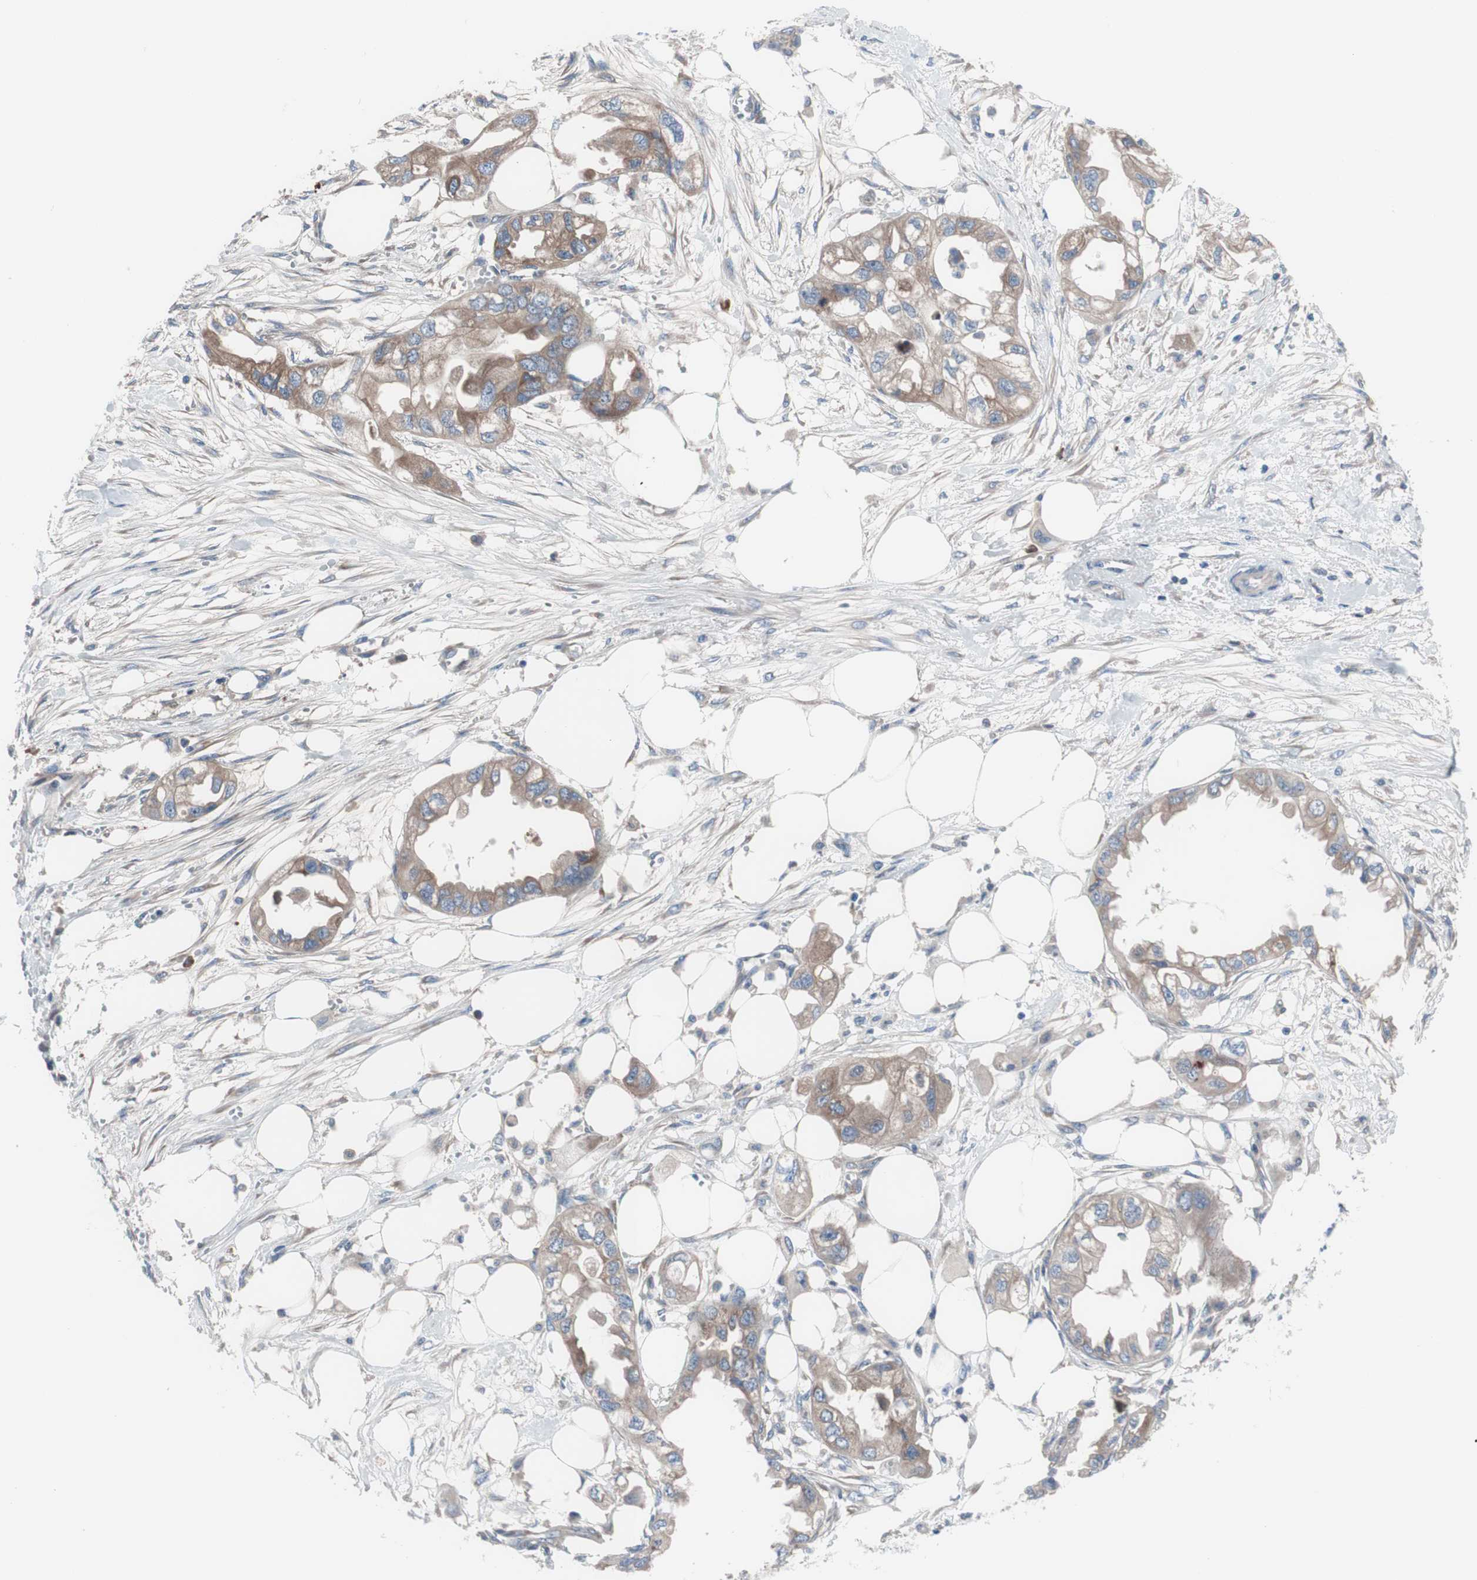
{"staining": {"intensity": "weak", "quantity": ">75%", "location": "cytoplasmic/membranous"}, "tissue": "endometrial cancer", "cell_type": "Tumor cells", "image_type": "cancer", "snomed": [{"axis": "morphology", "description": "Adenocarcinoma, NOS"}, {"axis": "topography", "description": "Endometrium"}], "caption": "Tumor cells exhibit weak cytoplasmic/membranous positivity in about >75% of cells in endometrial cancer.", "gene": "KANSL1", "patient": {"sex": "female", "age": 67}}